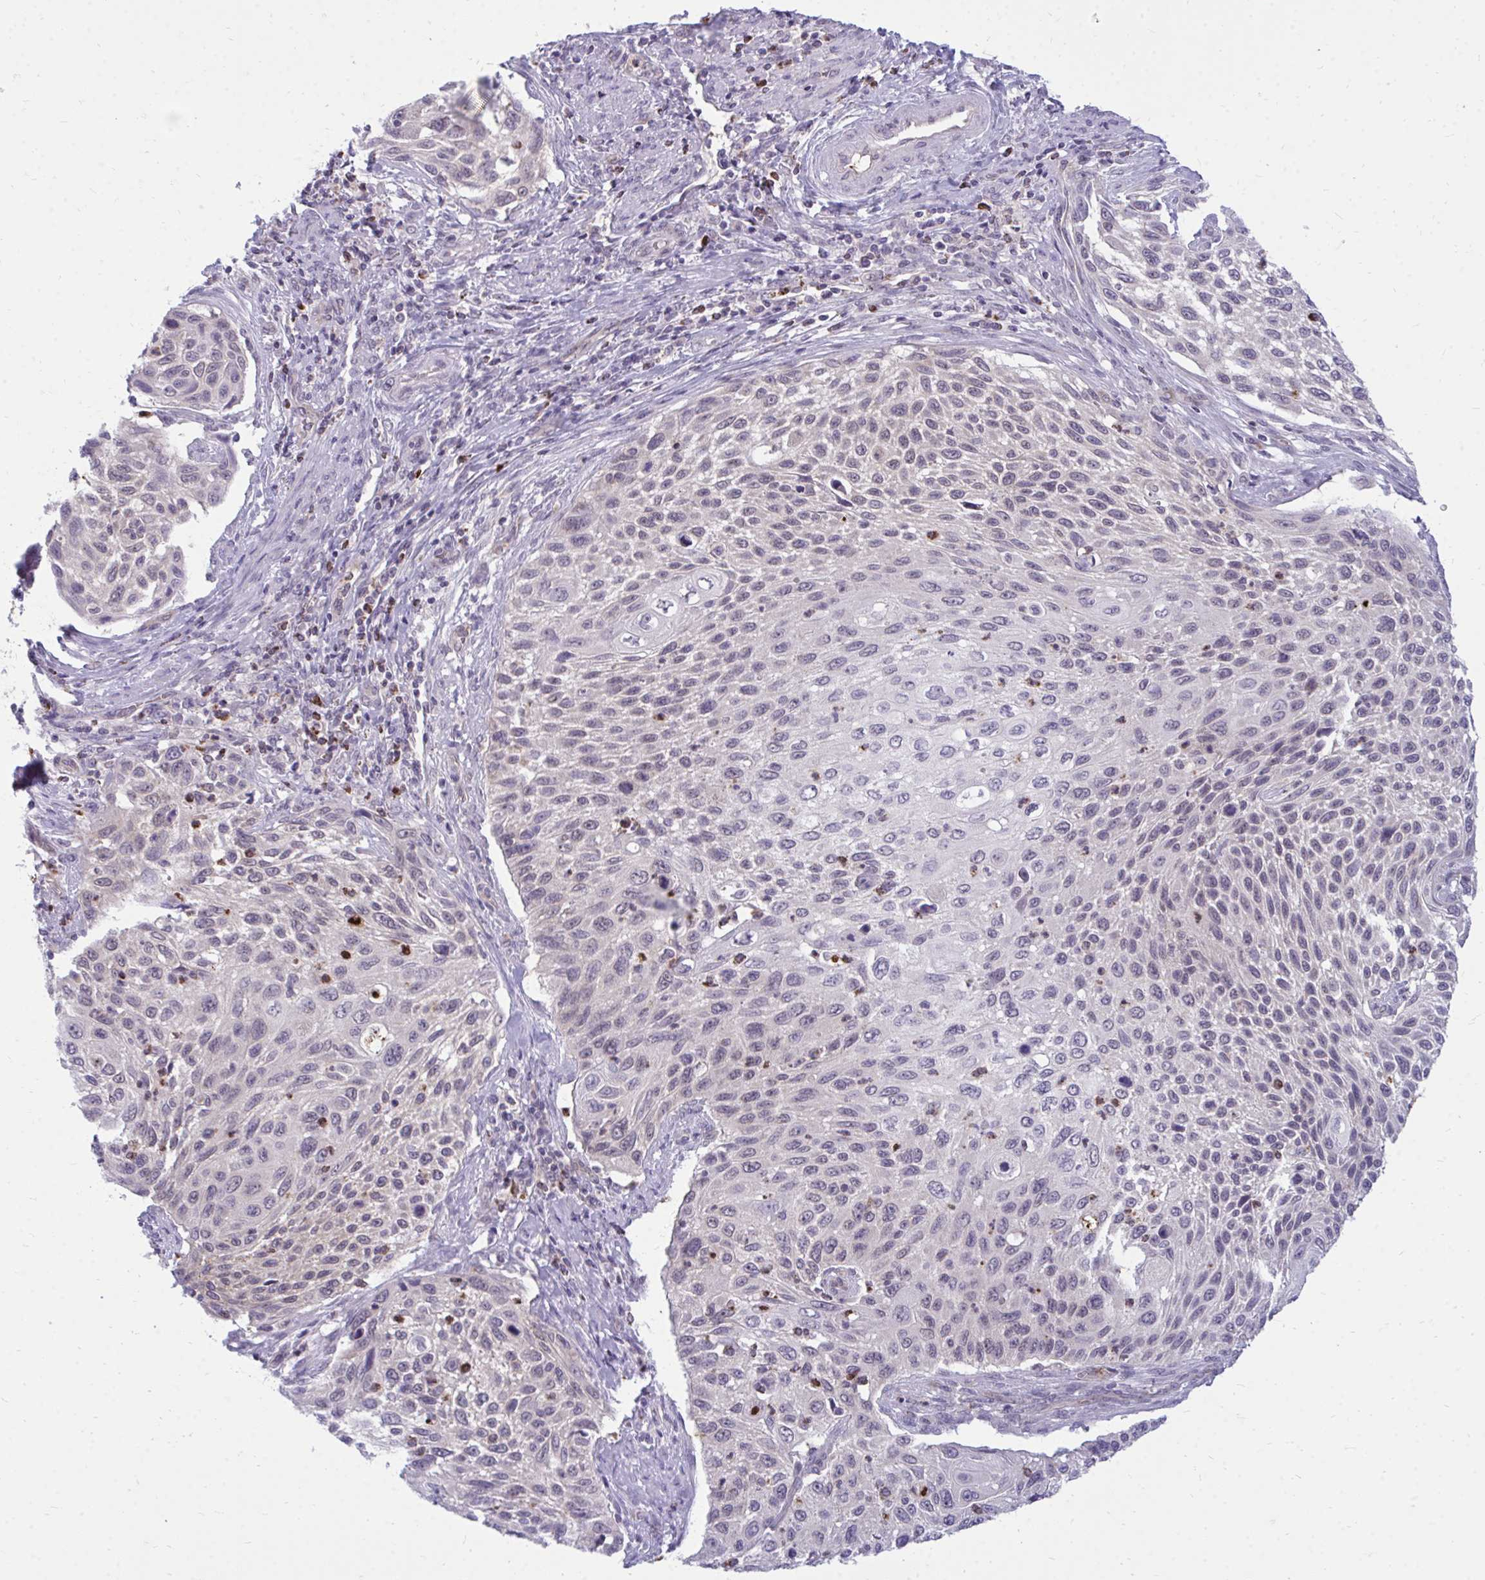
{"staining": {"intensity": "negative", "quantity": "none", "location": "none"}, "tissue": "cervical cancer", "cell_type": "Tumor cells", "image_type": "cancer", "snomed": [{"axis": "morphology", "description": "Squamous cell carcinoma, NOS"}, {"axis": "topography", "description": "Cervix"}], "caption": "Micrograph shows no protein positivity in tumor cells of cervical squamous cell carcinoma tissue.", "gene": "ACSL5", "patient": {"sex": "female", "age": 70}}